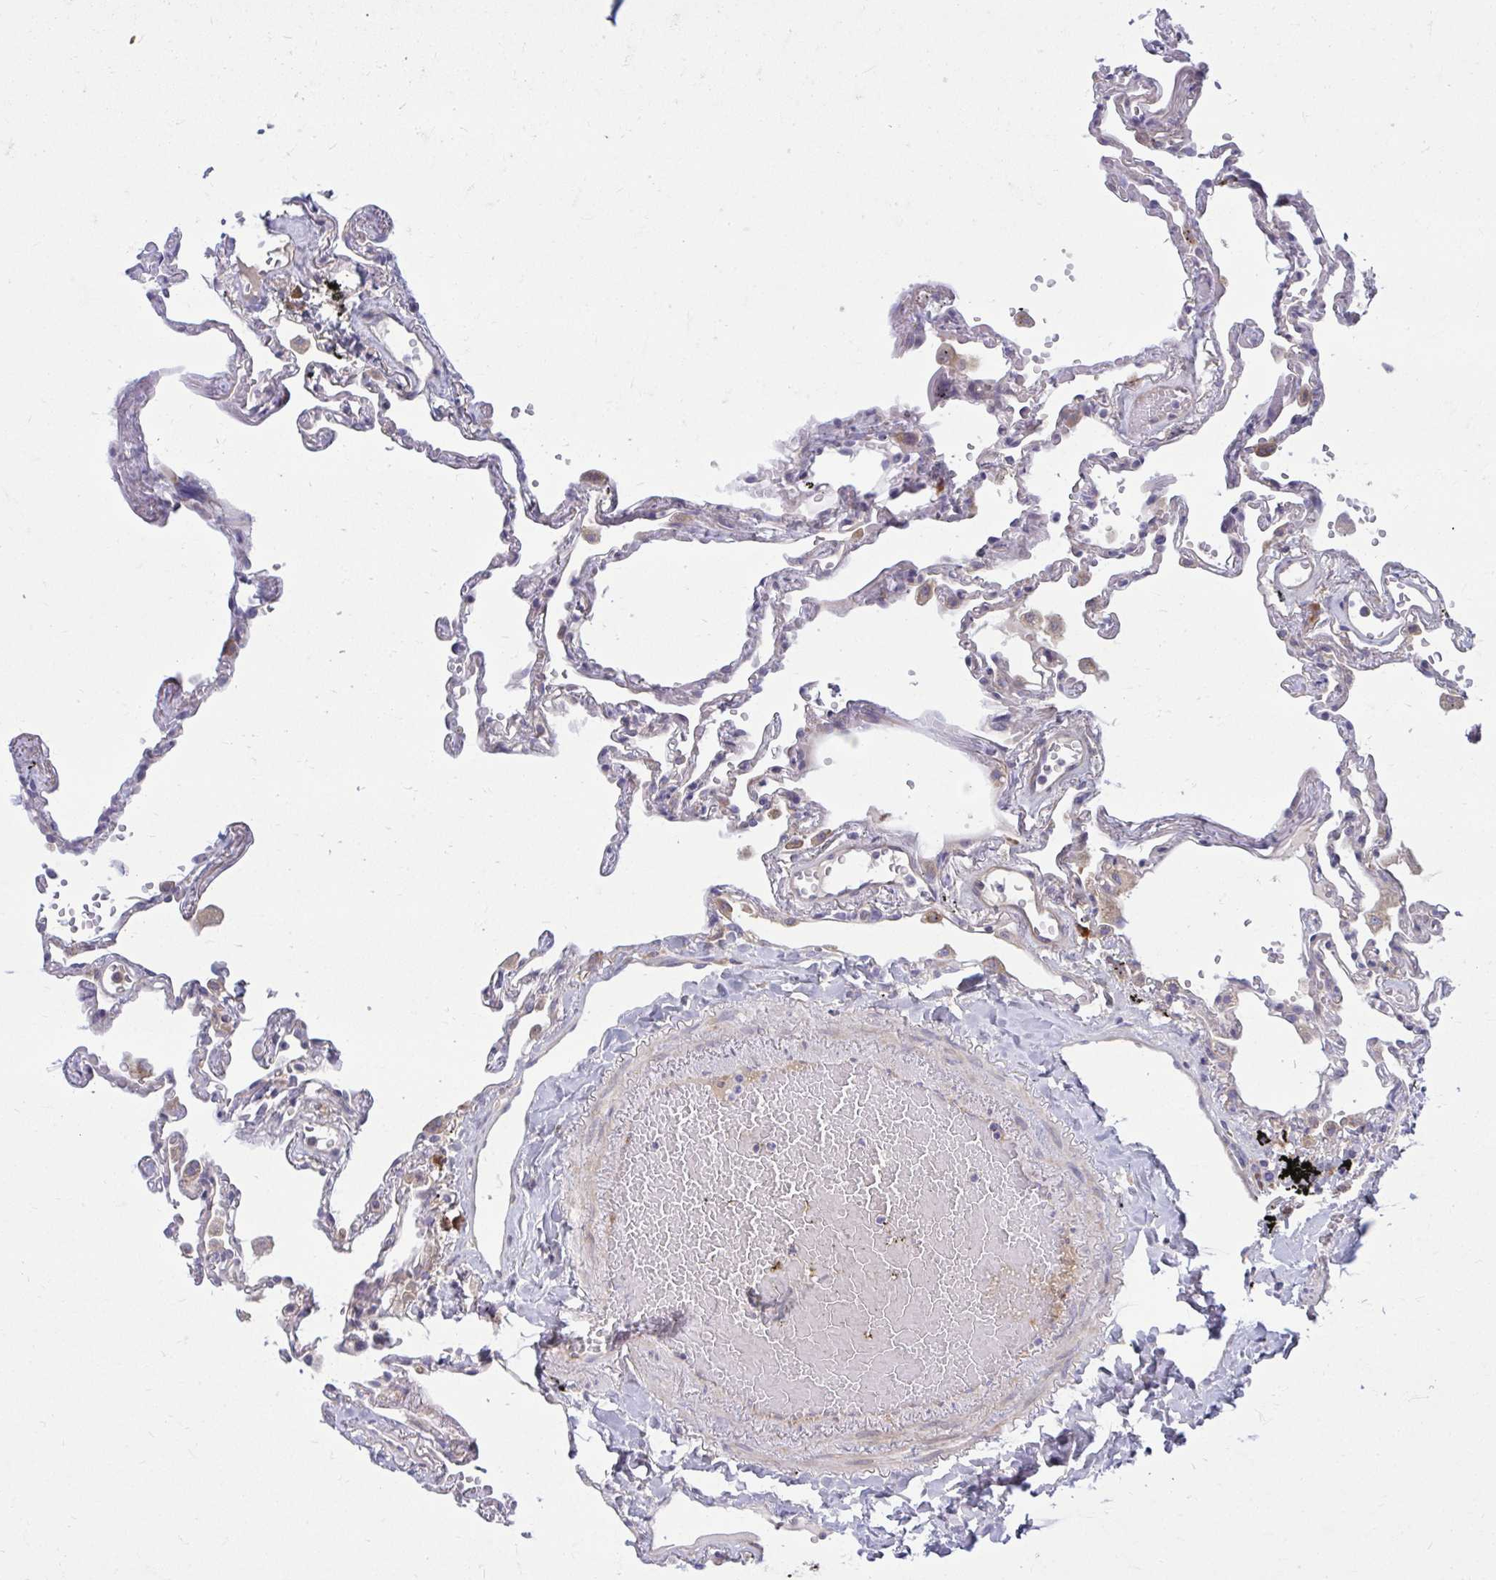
{"staining": {"intensity": "moderate", "quantity": "<25%", "location": "cytoplasmic/membranous"}, "tissue": "lung", "cell_type": "Alveolar cells", "image_type": "normal", "snomed": [{"axis": "morphology", "description": "Normal tissue, NOS"}, {"axis": "topography", "description": "Lung"}], "caption": "Human lung stained for a protein (brown) exhibits moderate cytoplasmic/membranous positive positivity in approximately <25% of alveolar cells.", "gene": "CEMP1", "patient": {"sex": "female", "age": 67}}